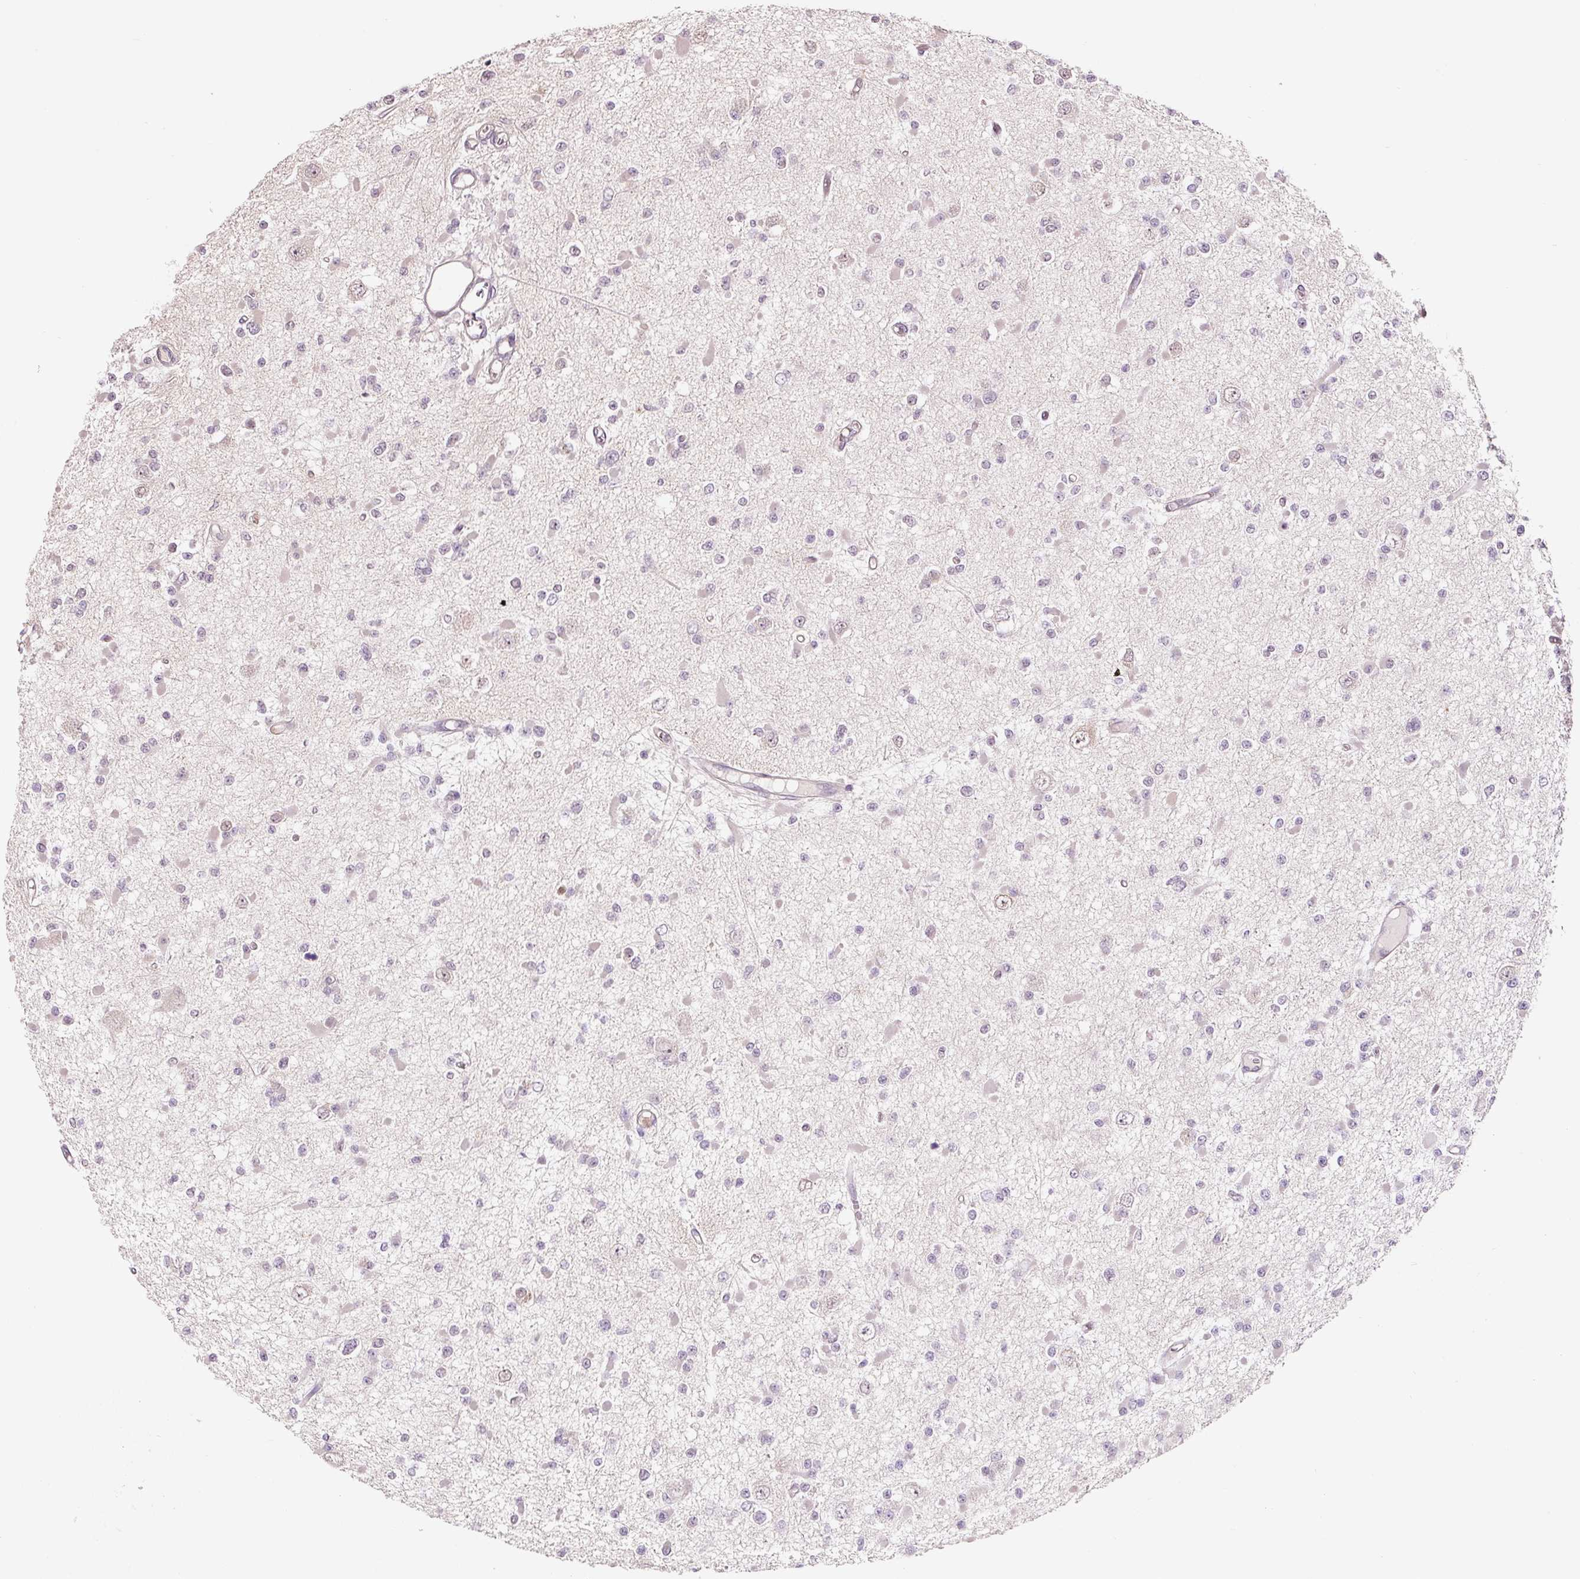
{"staining": {"intensity": "moderate", "quantity": "<25%", "location": "nuclear"}, "tissue": "glioma", "cell_type": "Tumor cells", "image_type": "cancer", "snomed": [{"axis": "morphology", "description": "Glioma, malignant, Low grade"}, {"axis": "topography", "description": "Brain"}], "caption": "This photomicrograph exhibits malignant glioma (low-grade) stained with immunohistochemistry (IHC) to label a protein in brown. The nuclear of tumor cells show moderate positivity for the protein. Nuclei are counter-stained blue.", "gene": "FBXL14", "patient": {"sex": "female", "age": 22}}